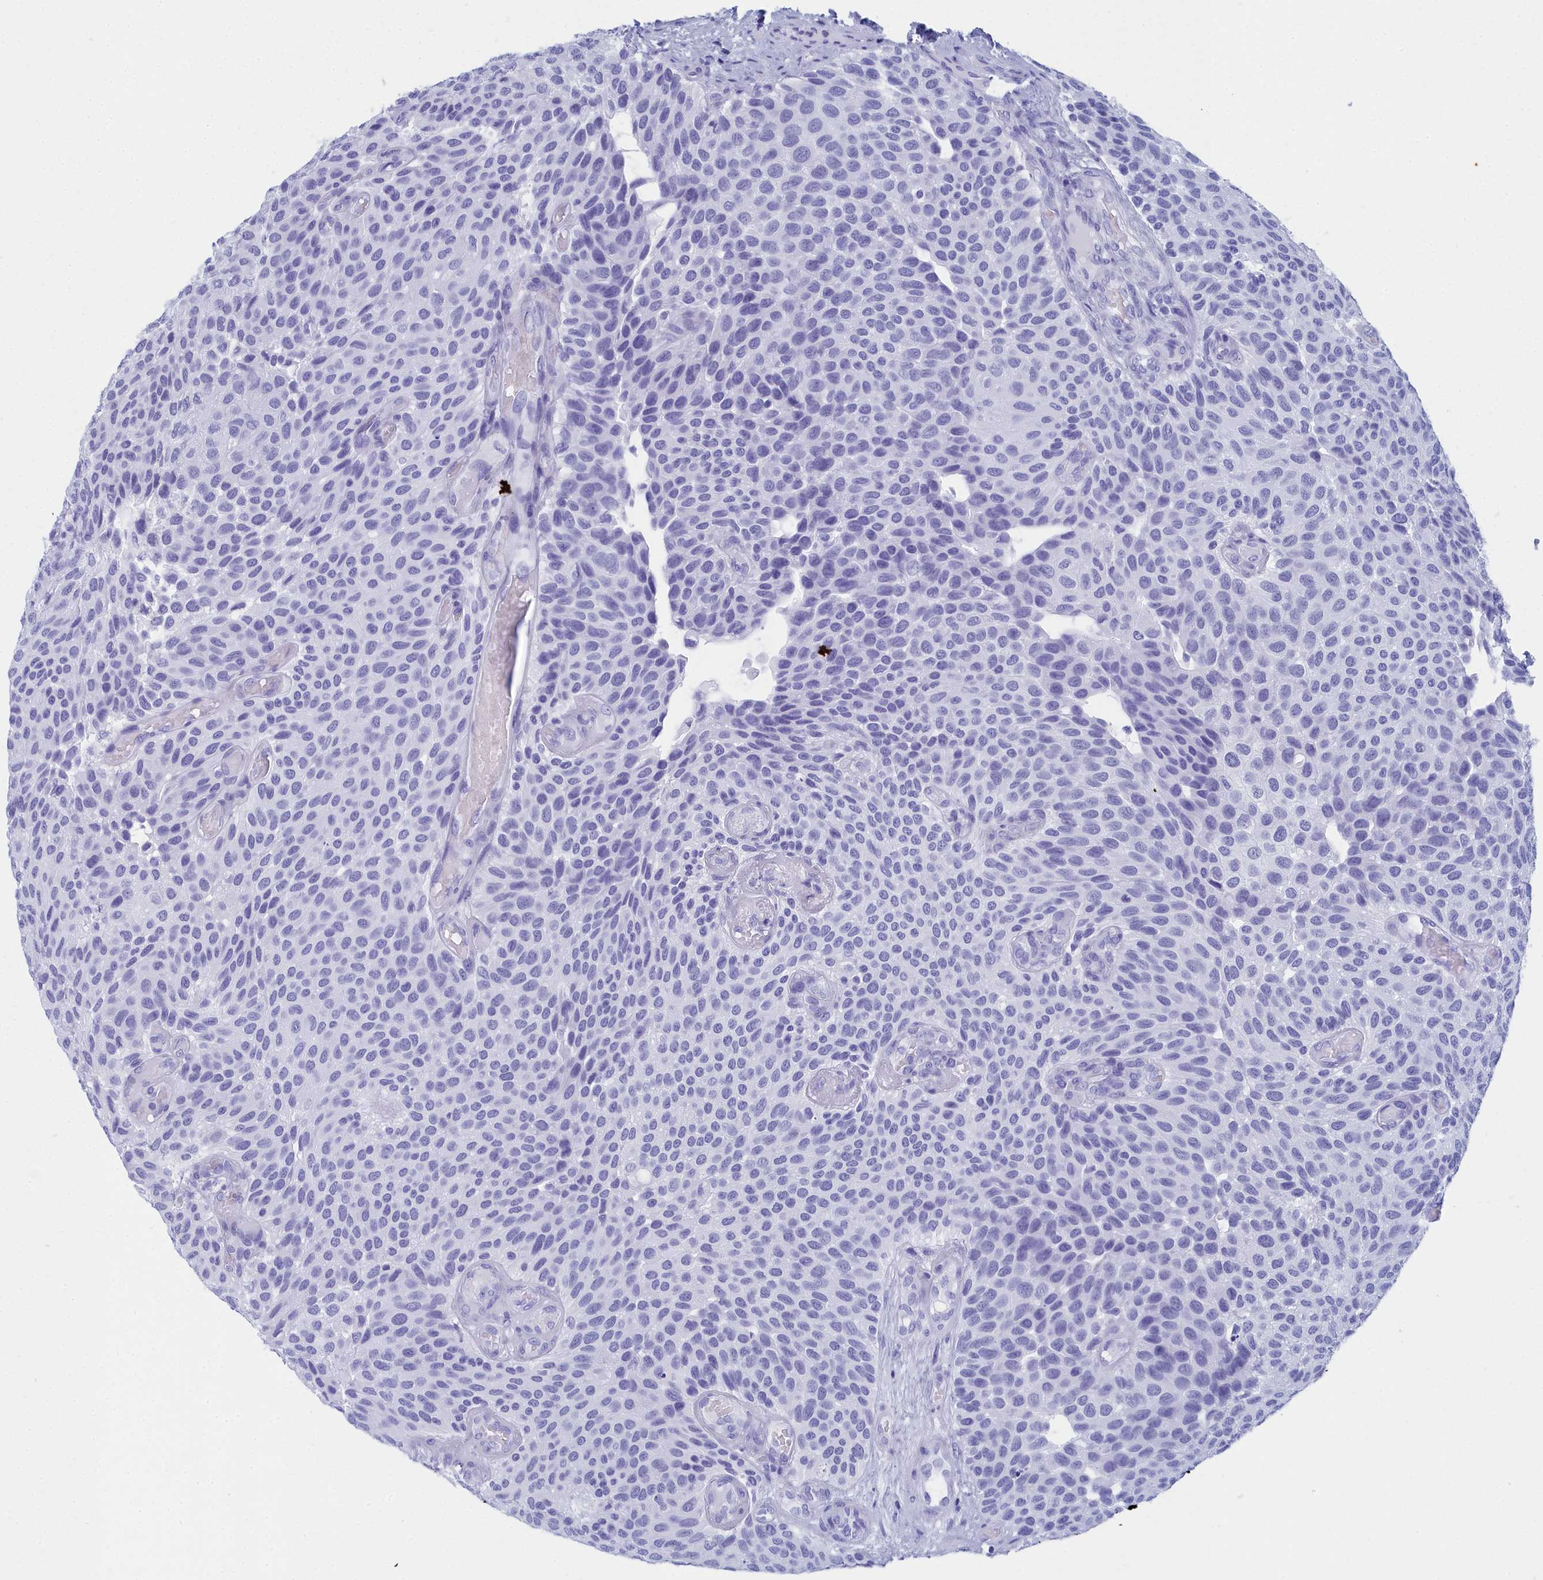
{"staining": {"intensity": "negative", "quantity": "none", "location": "none"}, "tissue": "urothelial cancer", "cell_type": "Tumor cells", "image_type": "cancer", "snomed": [{"axis": "morphology", "description": "Urothelial carcinoma, Low grade"}, {"axis": "topography", "description": "Urinary bladder"}], "caption": "Micrograph shows no protein staining in tumor cells of urothelial carcinoma (low-grade) tissue. (Brightfield microscopy of DAB IHC at high magnification).", "gene": "CCDC97", "patient": {"sex": "male", "age": 89}}